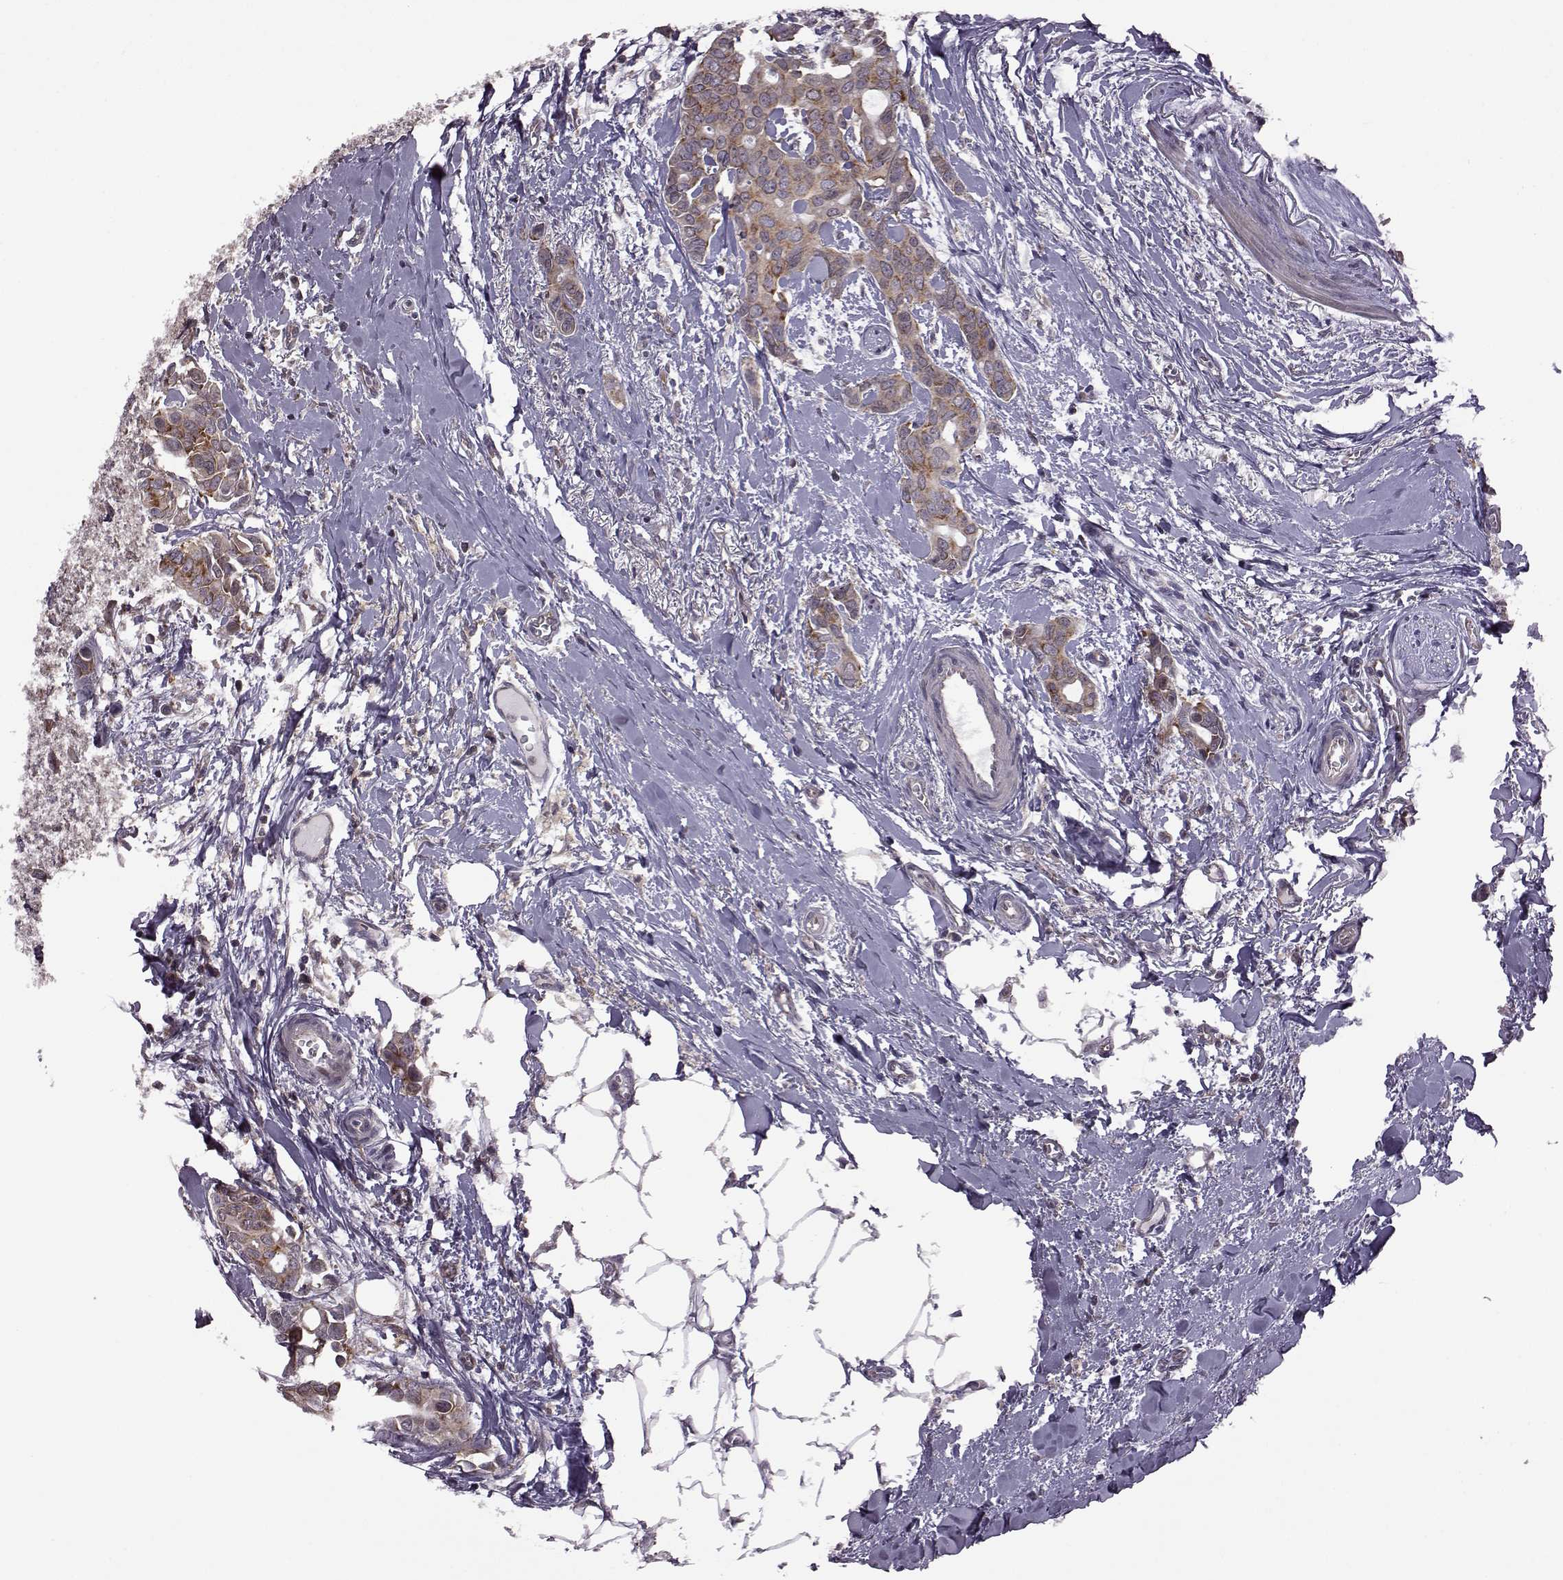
{"staining": {"intensity": "moderate", "quantity": ">75%", "location": "cytoplasmic/membranous"}, "tissue": "breast cancer", "cell_type": "Tumor cells", "image_type": "cancer", "snomed": [{"axis": "morphology", "description": "Duct carcinoma"}, {"axis": "topography", "description": "Breast"}], "caption": "Protein staining displays moderate cytoplasmic/membranous expression in approximately >75% of tumor cells in breast cancer (intraductal carcinoma).", "gene": "URI1", "patient": {"sex": "female", "age": 54}}